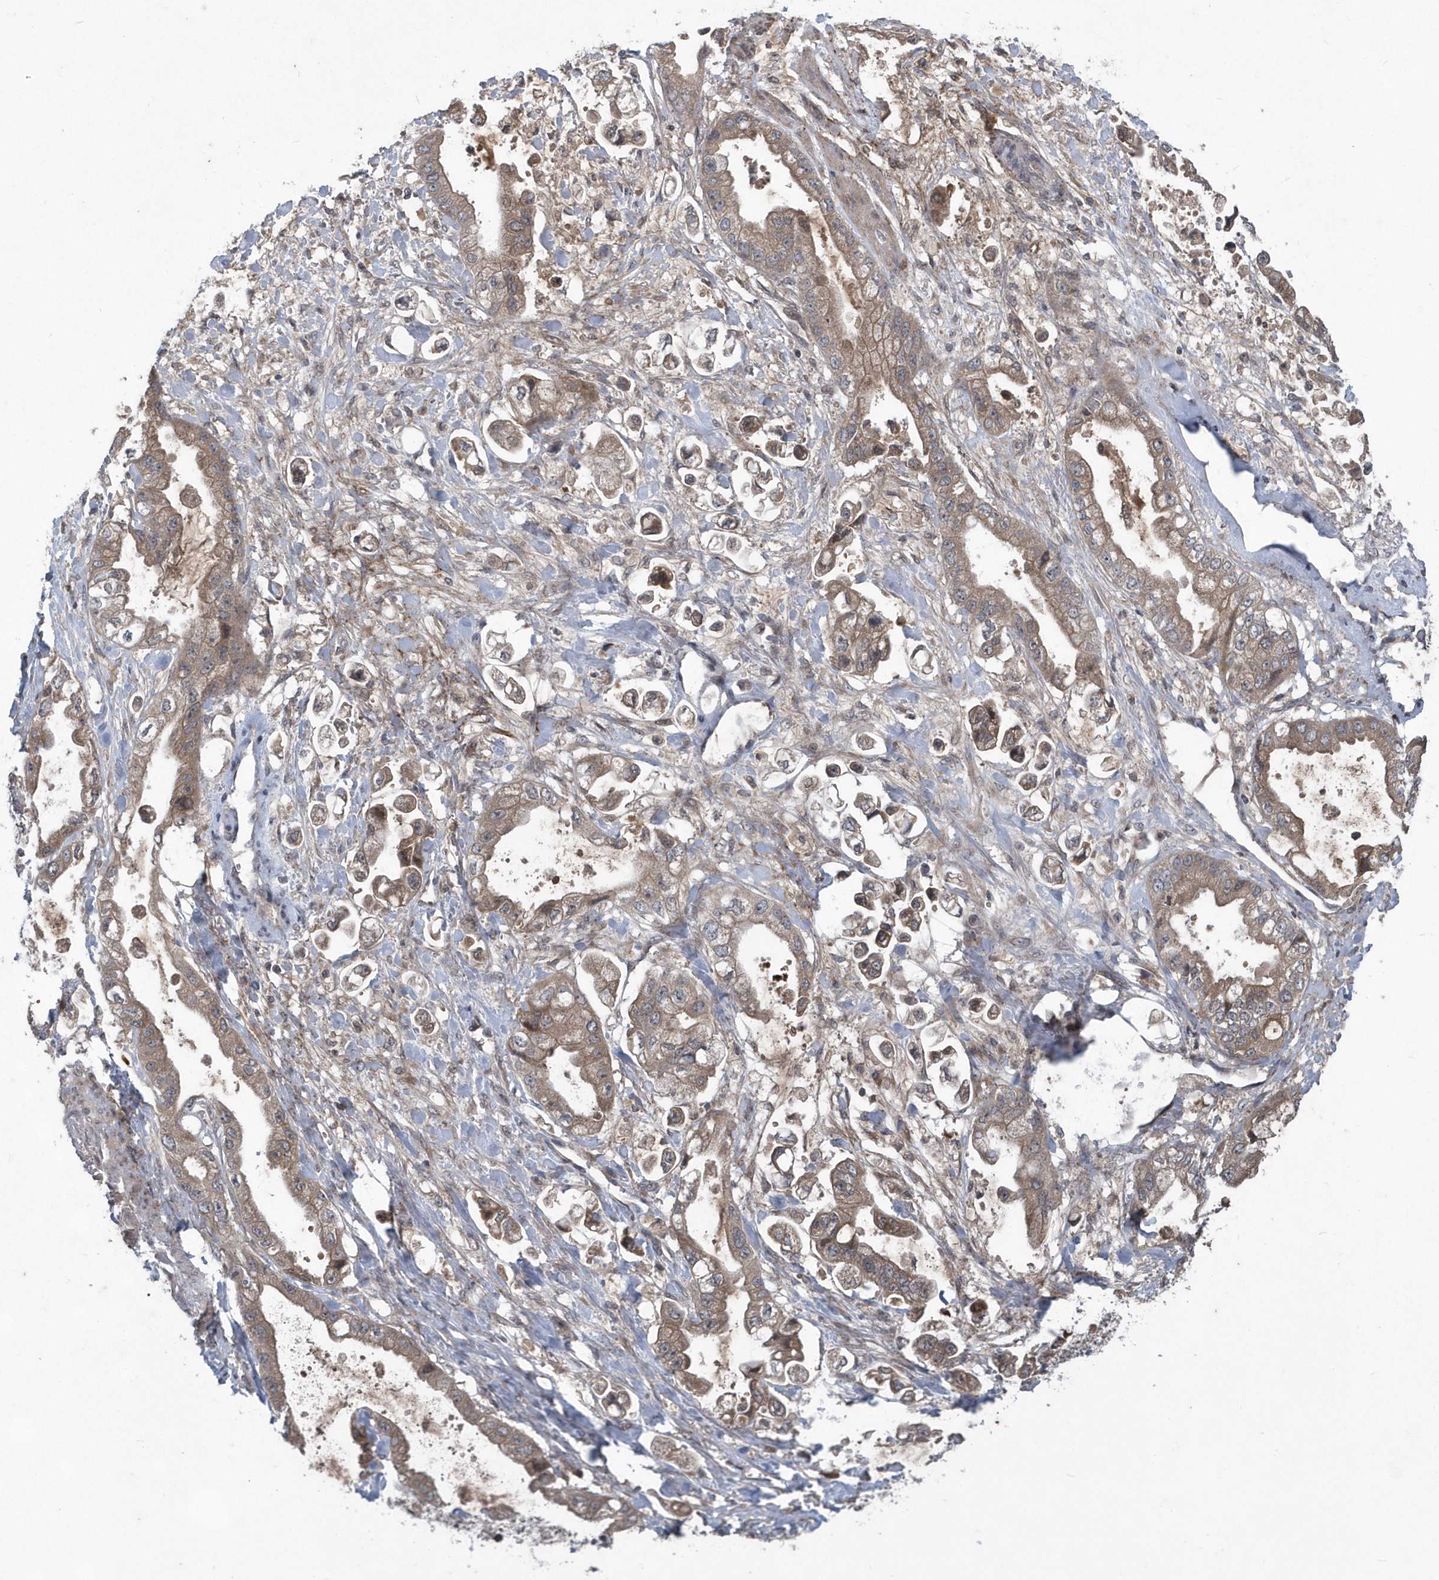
{"staining": {"intensity": "moderate", "quantity": ">75%", "location": "cytoplasmic/membranous"}, "tissue": "stomach cancer", "cell_type": "Tumor cells", "image_type": "cancer", "snomed": [{"axis": "morphology", "description": "Adenocarcinoma, NOS"}, {"axis": "topography", "description": "Stomach"}], "caption": "Immunohistochemistry (IHC) of human adenocarcinoma (stomach) displays medium levels of moderate cytoplasmic/membranous staining in about >75% of tumor cells. Using DAB (brown) and hematoxylin (blue) stains, captured at high magnification using brightfield microscopy.", "gene": "HMGCS1", "patient": {"sex": "male", "age": 62}}